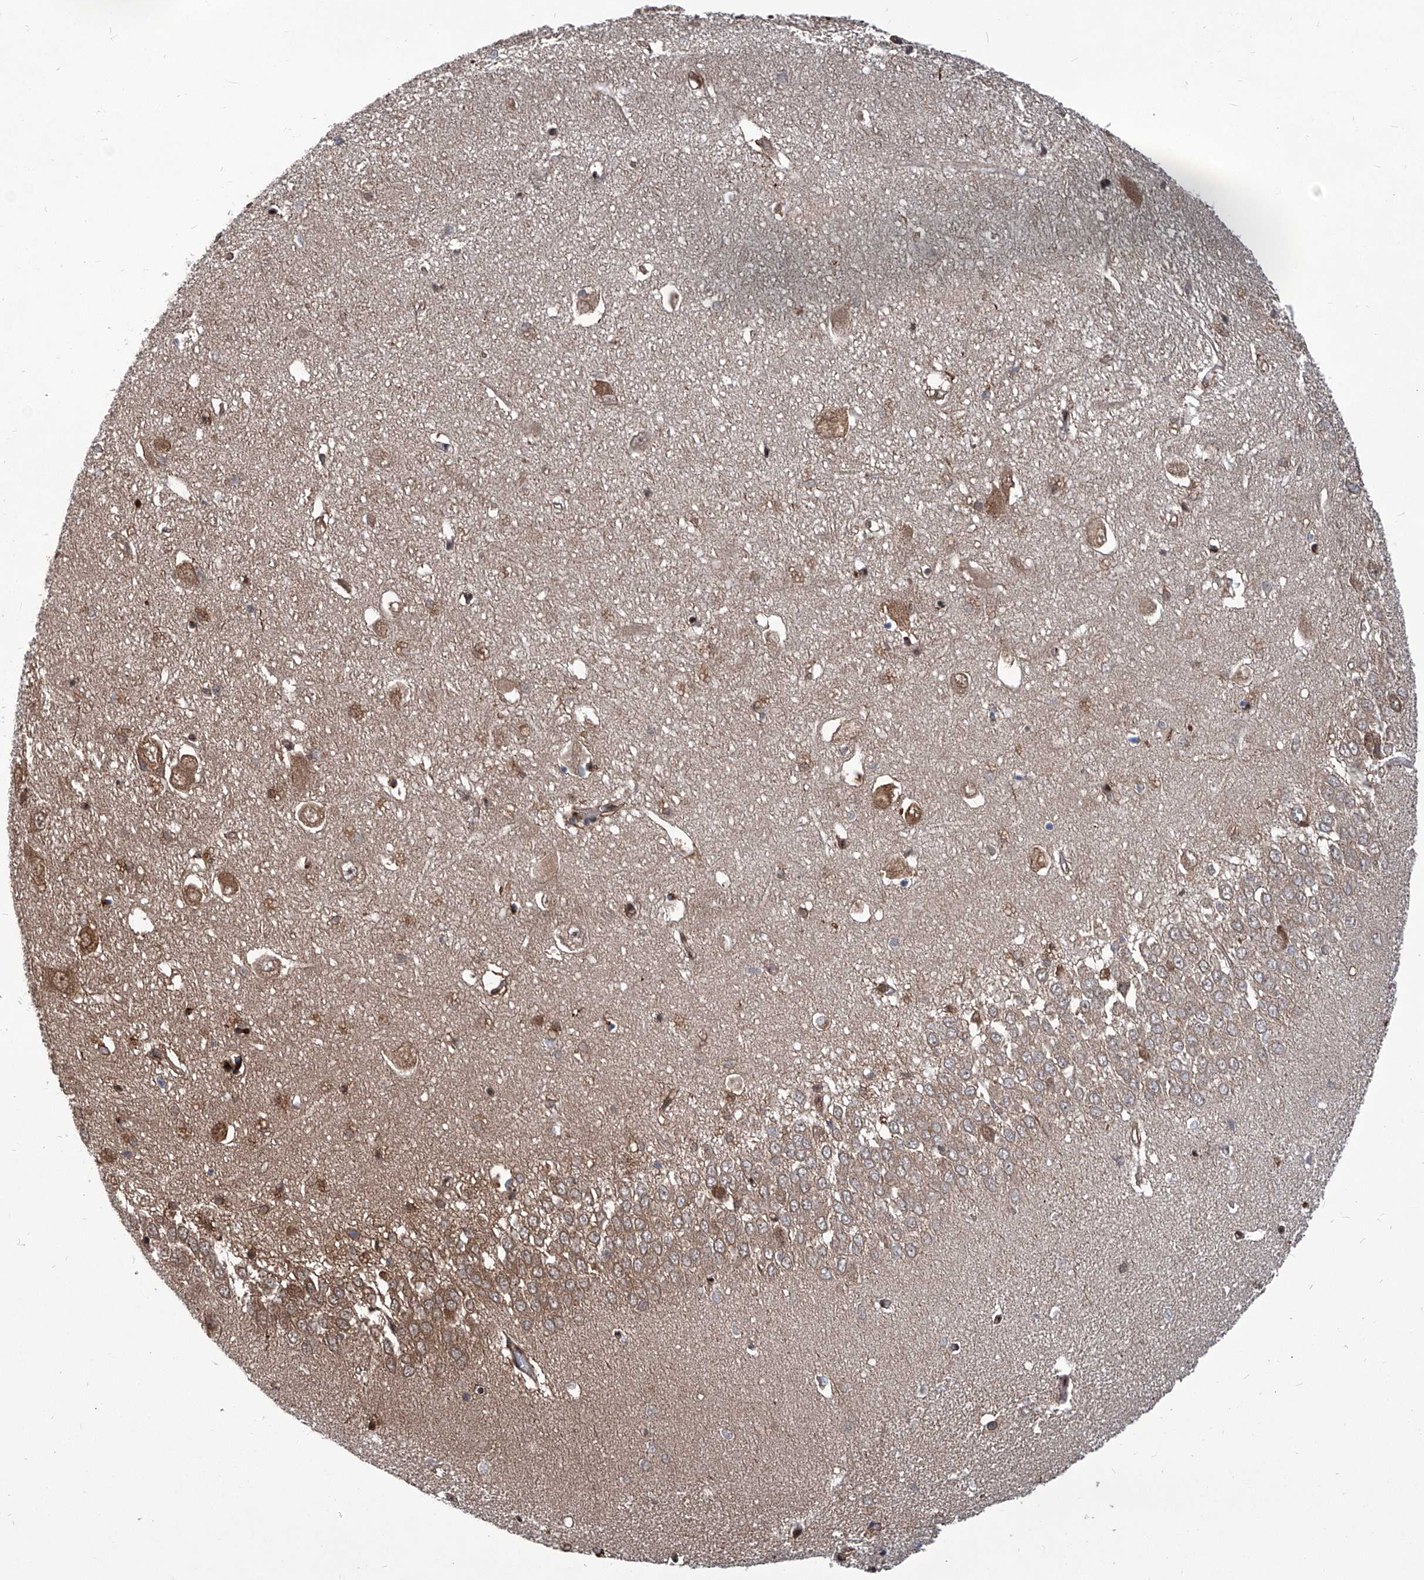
{"staining": {"intensity": "moderate", "quantity": "<25%", "location": "cytoplasmic/membranous"}, "tissue": "hippocampus", "cell_type": "Glial cells", "image_type": "normal", "snomed": [{"axis": "morphology", "description": "Normal tissue, NOS"}, {"axis": "topography", "description": "Hippocampus"}], "caption": "Immunohistochemistry (IHC) histopathology image of unremarkable hippocampus stained for a protein (brown), which displays low levels of moderate cytoplasmic/membranous positivity in about <25% of glial cells.", "gene": "PSMB1", "patient": {"sex": "female", "age": 64}}